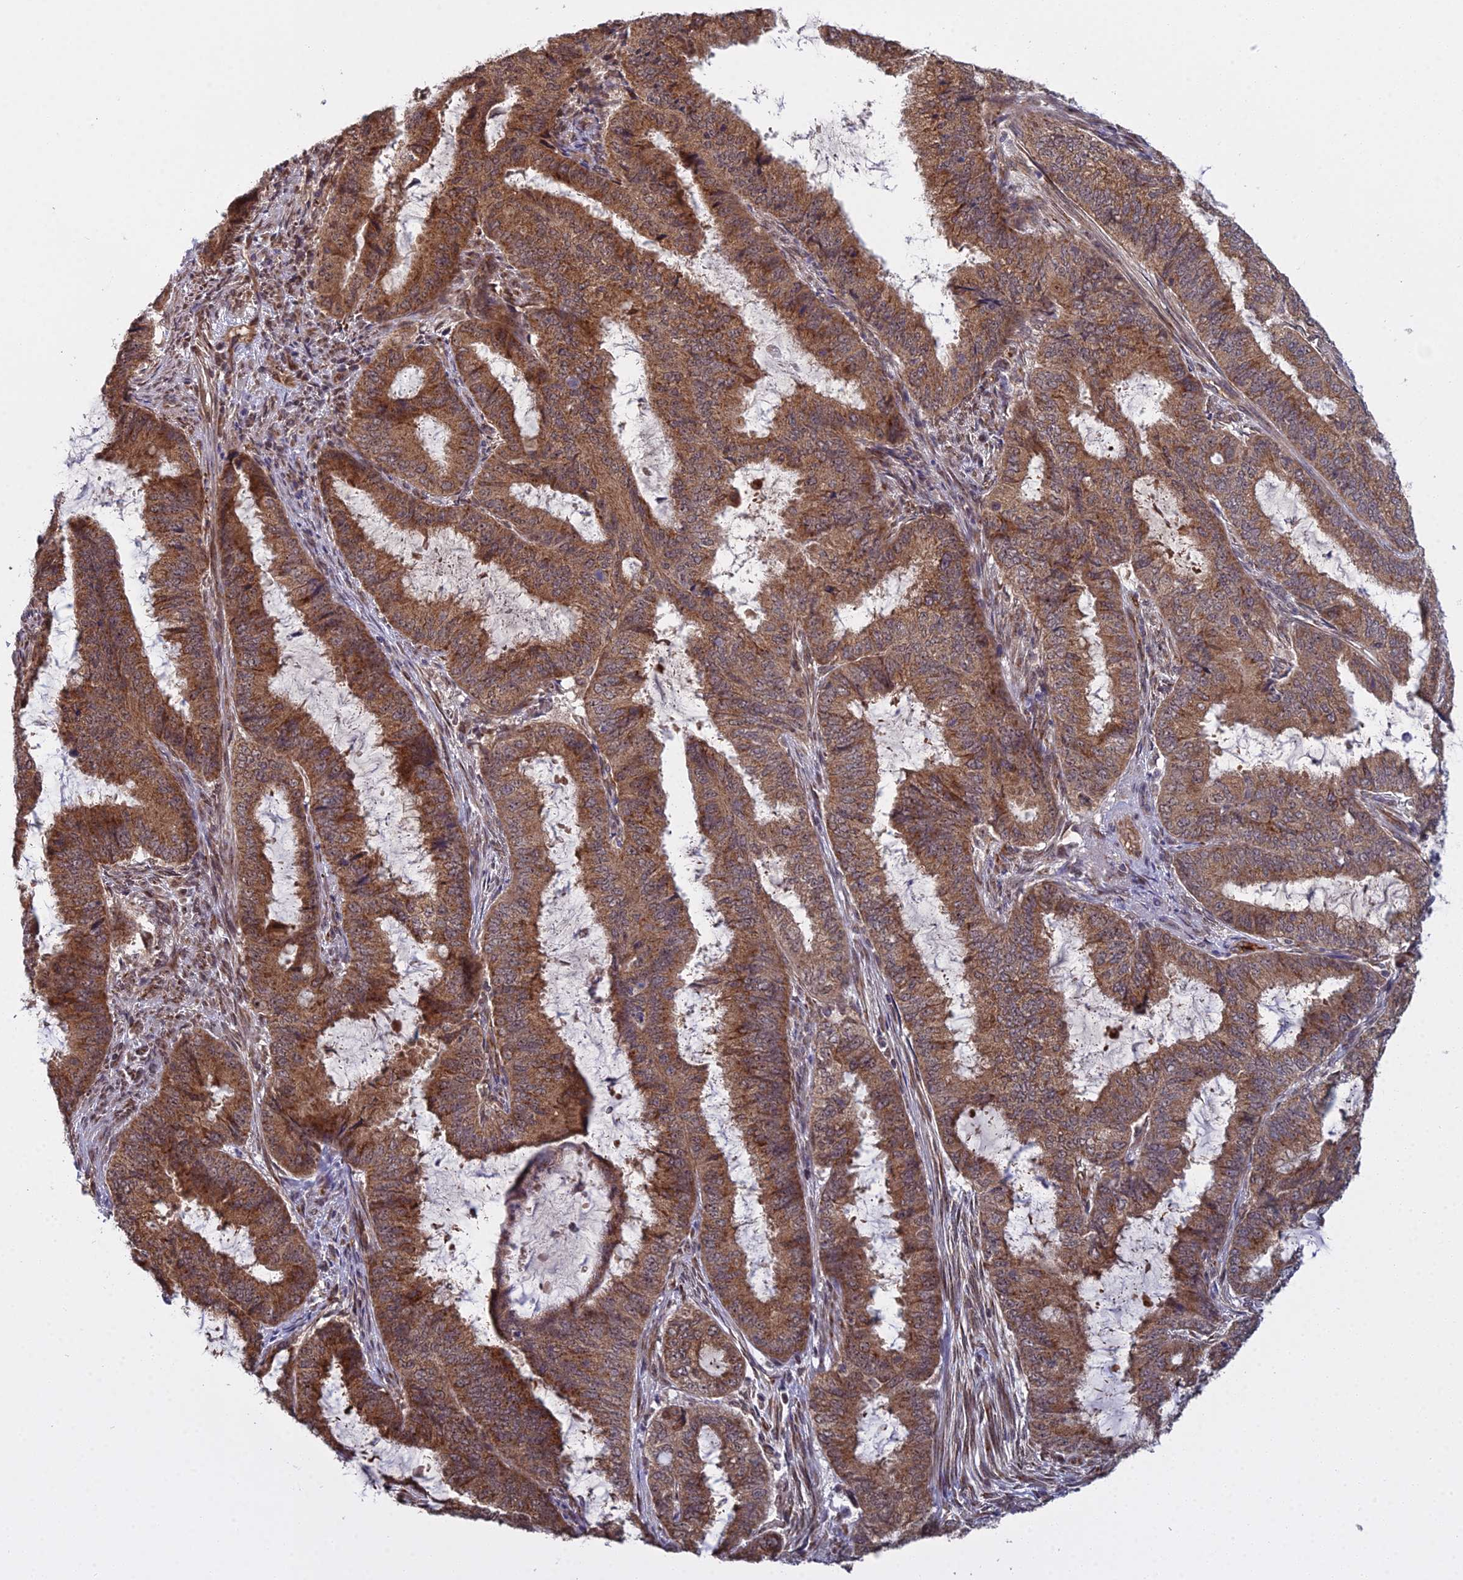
{"staining": {"intensity": "moderate", "quantity": ">75%", "location": "cytoplasmic/membranous,nuclear"}, "tissue": "endometrial cancer", "cell_type": "Tumor cells", "image_type": "cancer", "snomed": [{"axis": "morphology", "description": "Adenocarcinoma, NOS"}, {"axis": "topography", "description": "Endometrium"}], "caption": "The image reveals staining of endometrial cancer (adenocarcinoma), revealing moderate cytoplasmic/membranous and nuclear protein expression (brown color) within tumor cells. The staining was performed using DAB to visualize the protein expression in brown, while the nuclei were stained in blue with hematoxylin (Magnification: 20x).", "gene": "MEOX1", "patient": {"sex": "female", "age": 51}}